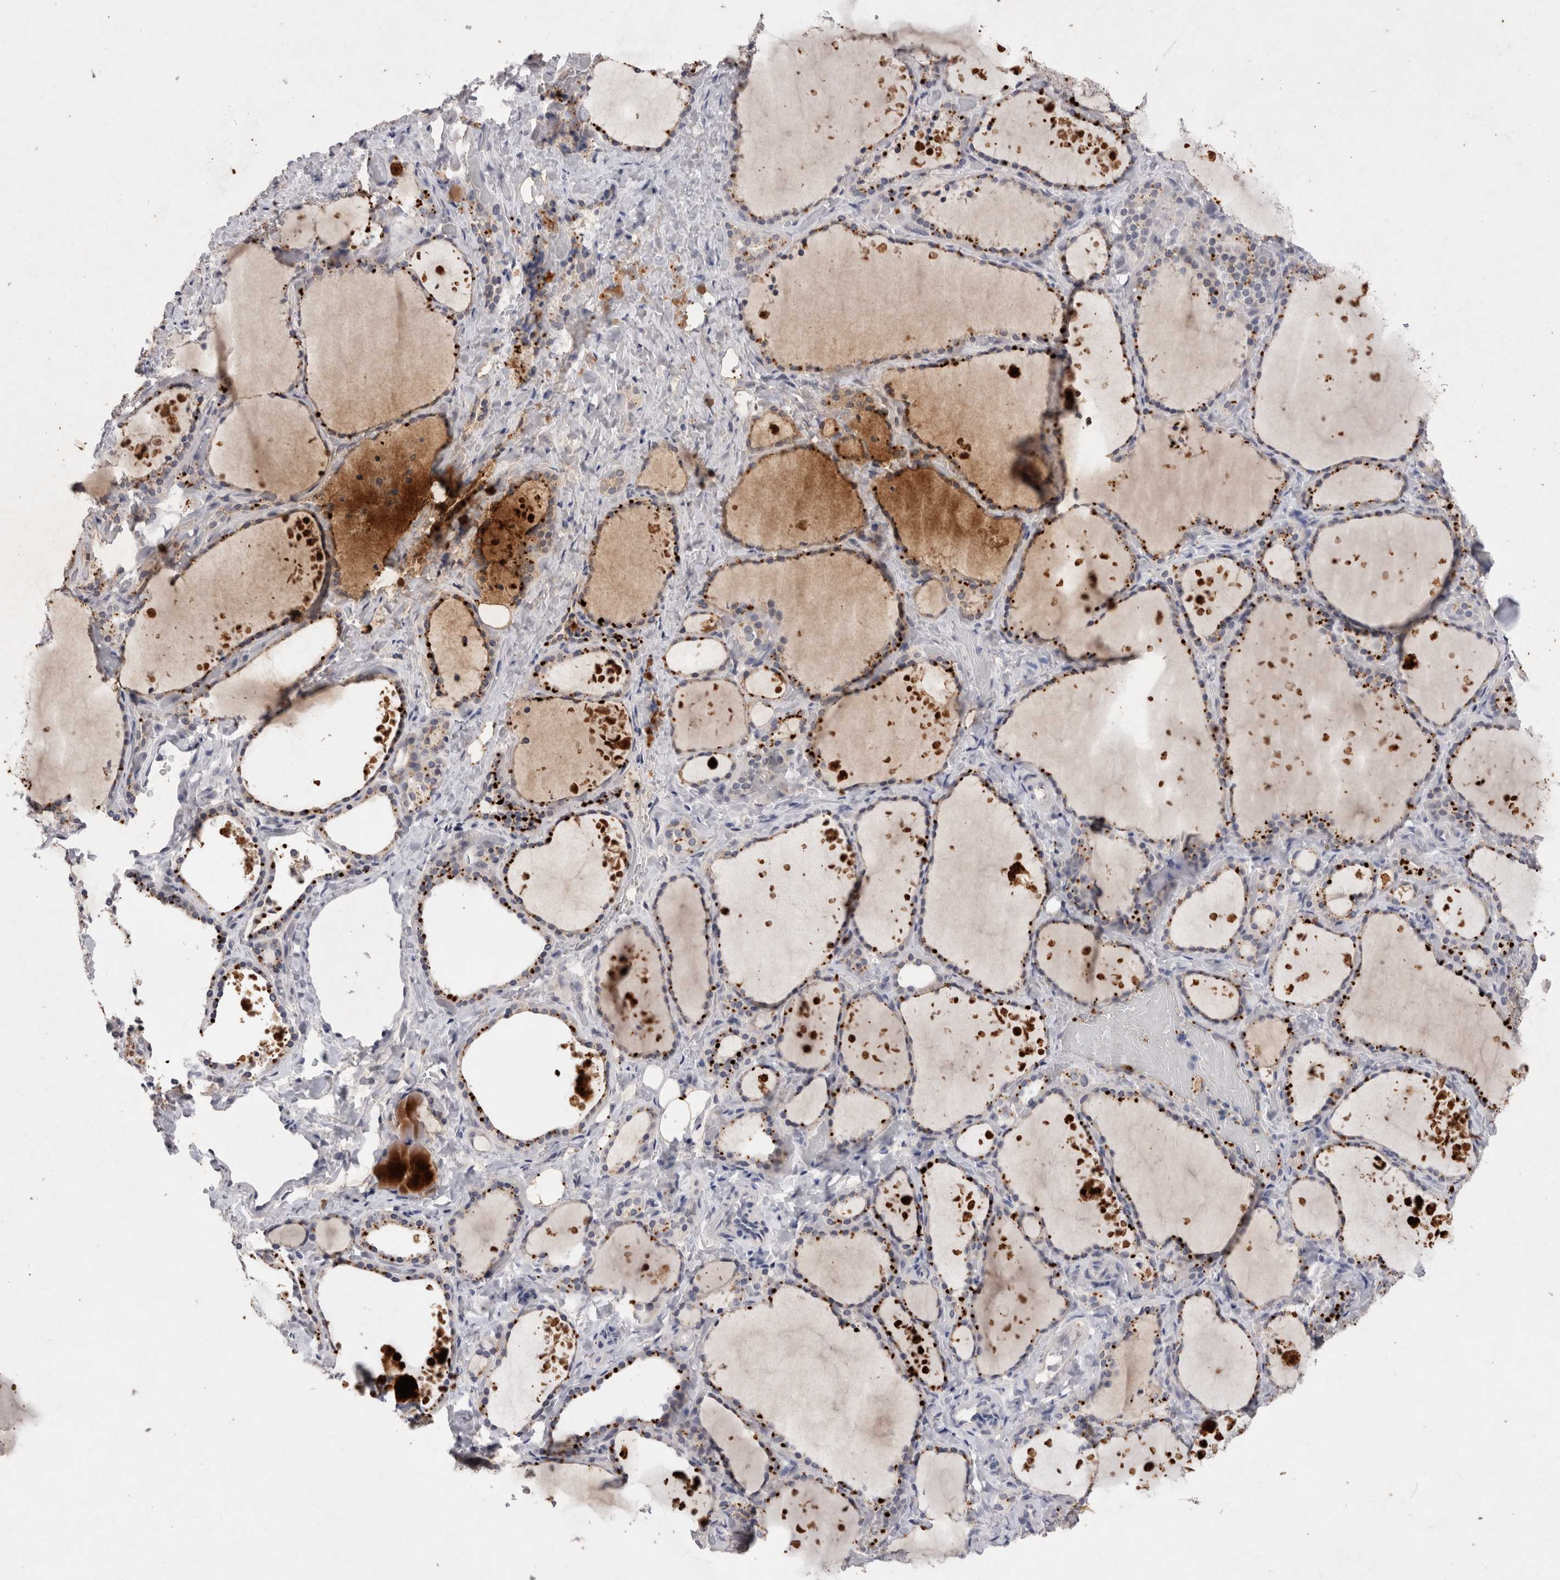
{"staining": {"intensity": "negative", "quantity": "none", "location": "none"}, "tissue": "thyroid gland", "cell_type": "Glandular cells", "image_type": "normal", "snomed": [{"axis": "morphology", "description": "Normal tissue, NOS"}, {"axis": "topography", "description": "Thyroid gland"}], "caption": "Glandular cells are negative for protein expression in benign human thyroid gland.", "gene": "RASSF3", "patient": {"sex": "female", "age": 44}}